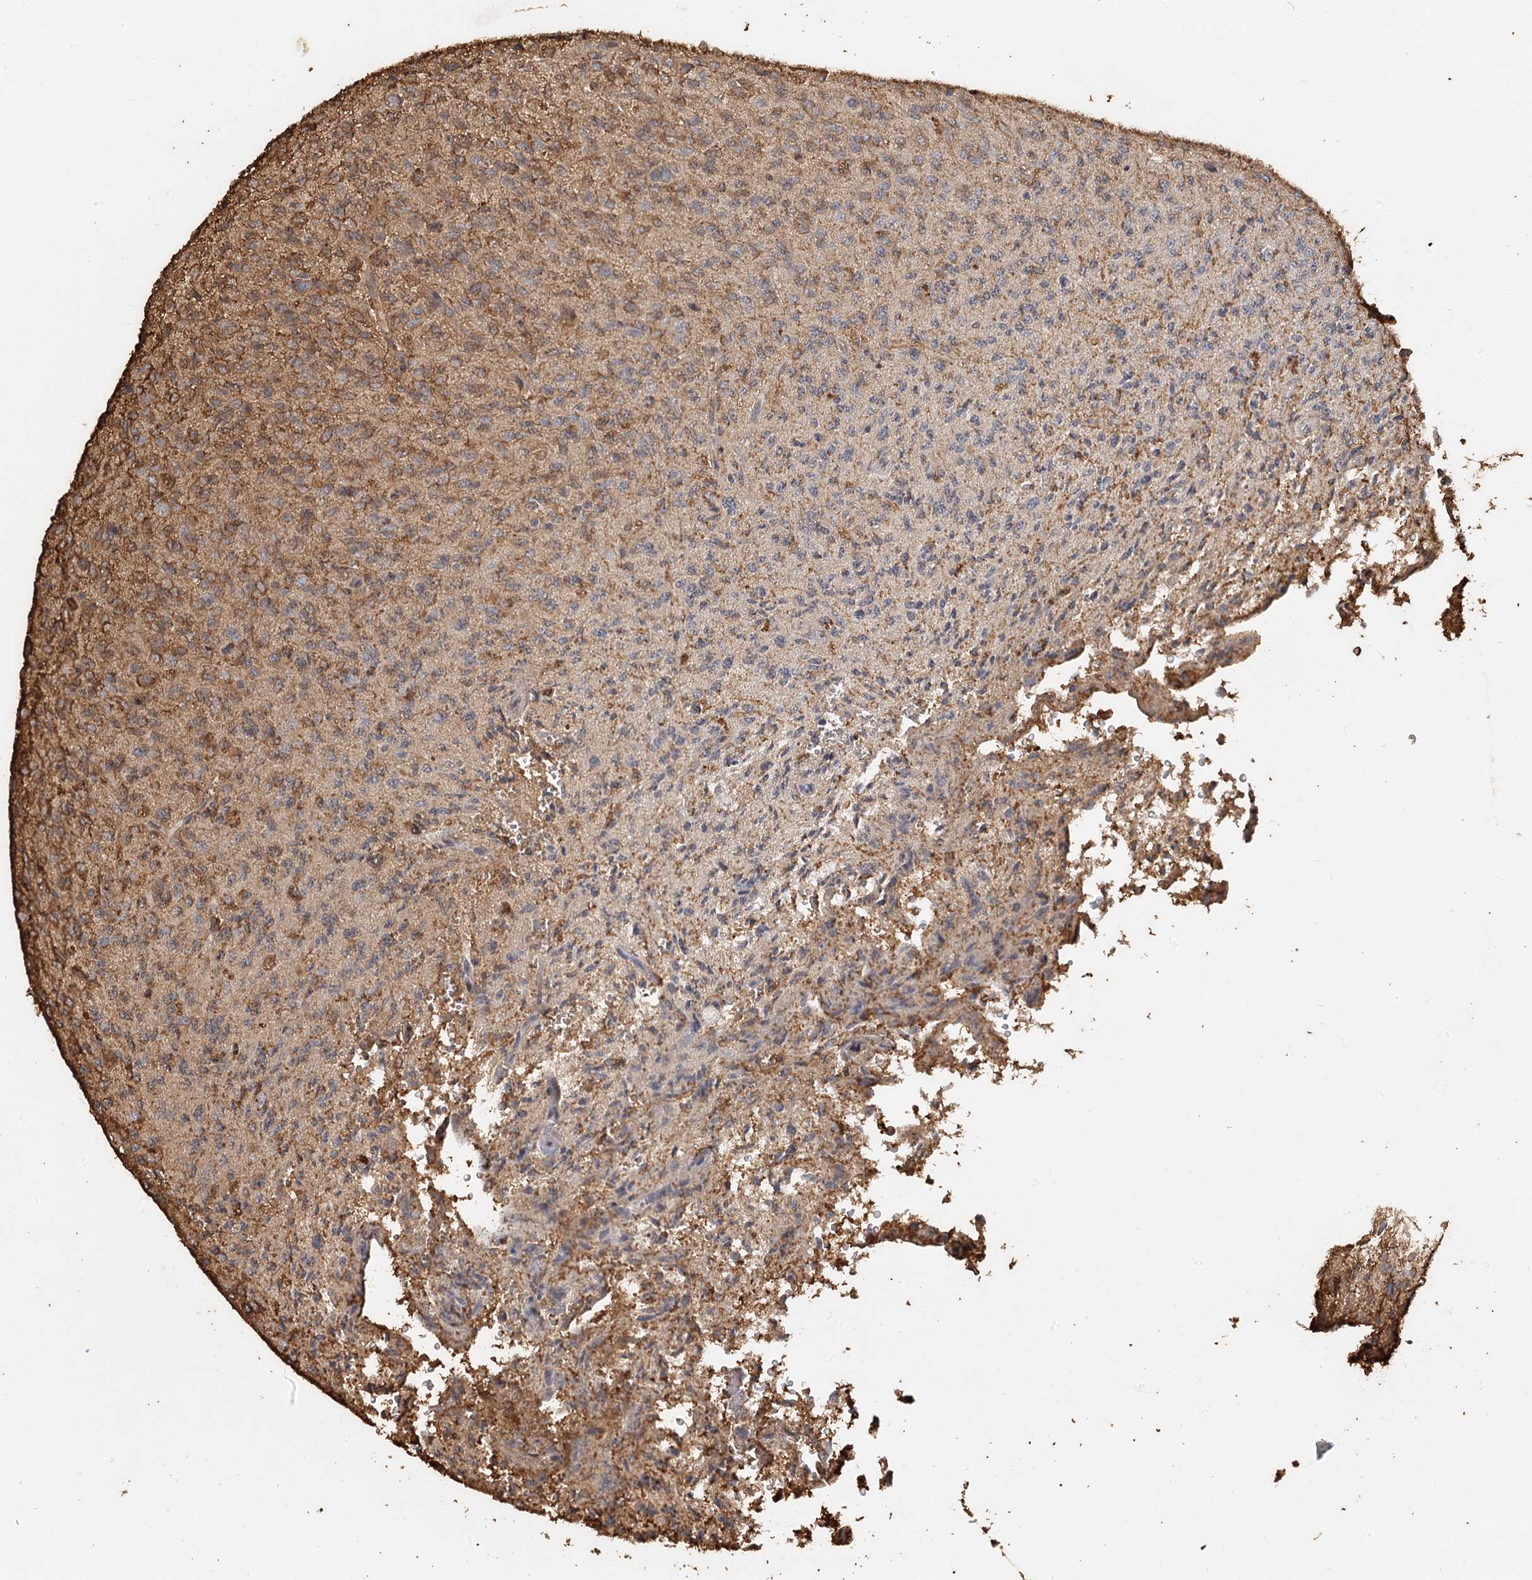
{"staining": {"intensity": "moderate", "quantity": "25%-75%", "location": "cytoplasmic/membranous"}, "tissue": "glioma", "cell_type": "Tumor cells", "image_type": "cancer", "snomed": [{"axis": "morphology", "description": "Glioma, malignant, High grade"}, {"axis": "topography", "description": "Brain"}], "caption": "Immunohistochemical staining of human high-grade glioma (malignant) displays medium levels of moderate cytoplasmic/membranous protein staining in approximately 25%-75% of tumor cells.", "gene": "PIK3C2A", "patient": {"sex": "female", "age": 57}}